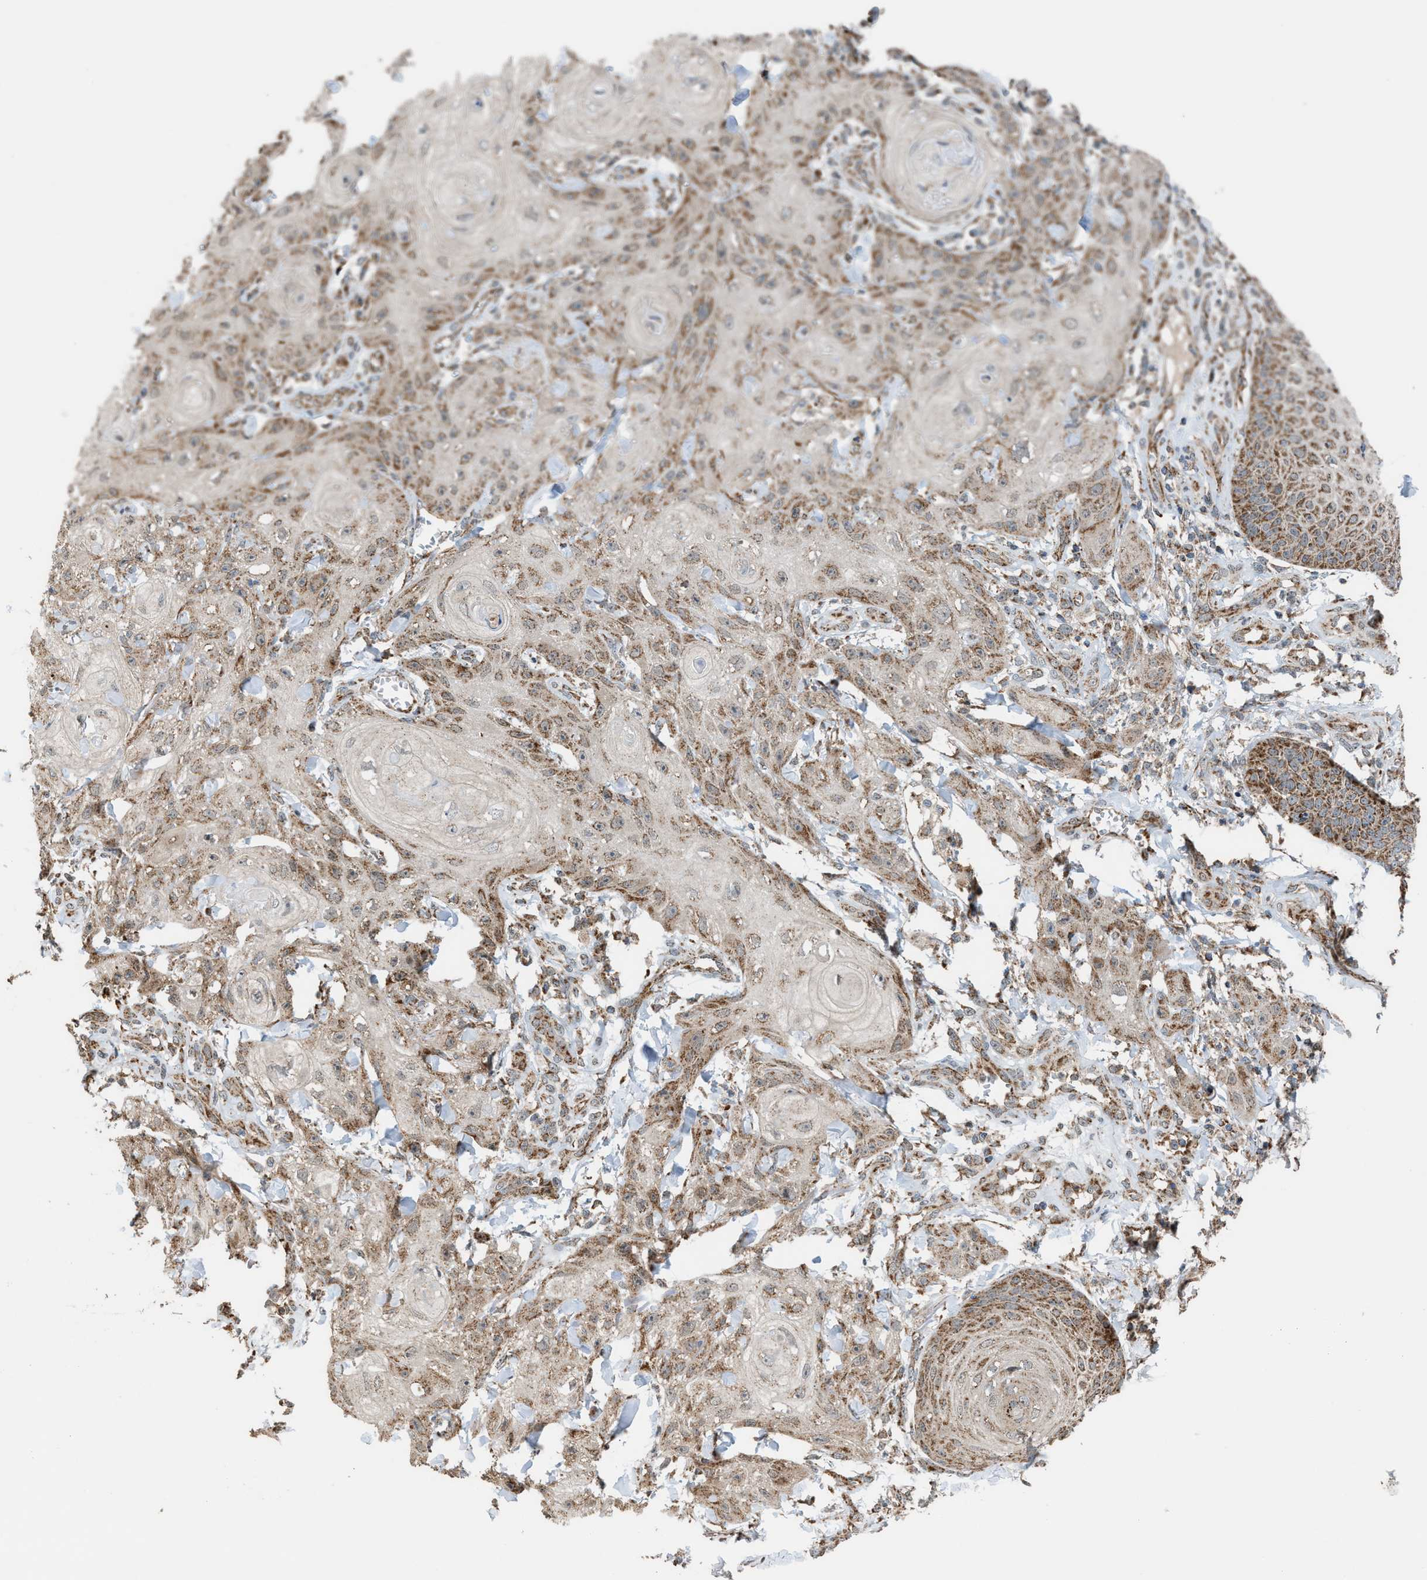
{"staining": {"intensity": "moderate", "quantity": ">75%", "location": "cytoplasmic/membranous"}, "tissue": "skin cancer", "cell_type": "Tumor cells", "image_type": "cancer", "snomed": [{"axis": "morphology", "description": "Squamous cell carcinoma, NOS"}, {"axis": "topography", "description": "Skin"}], "caption": "A photomicrograph showing moderate cytoplasmic/membranous positivity in approximately >75% of tumor cells in skin squamous cell carcinoma, as visualized by brown immunohistochemical staining.", "gene": "SGSM2", "patient": {"sex": "male", "age": 74}}